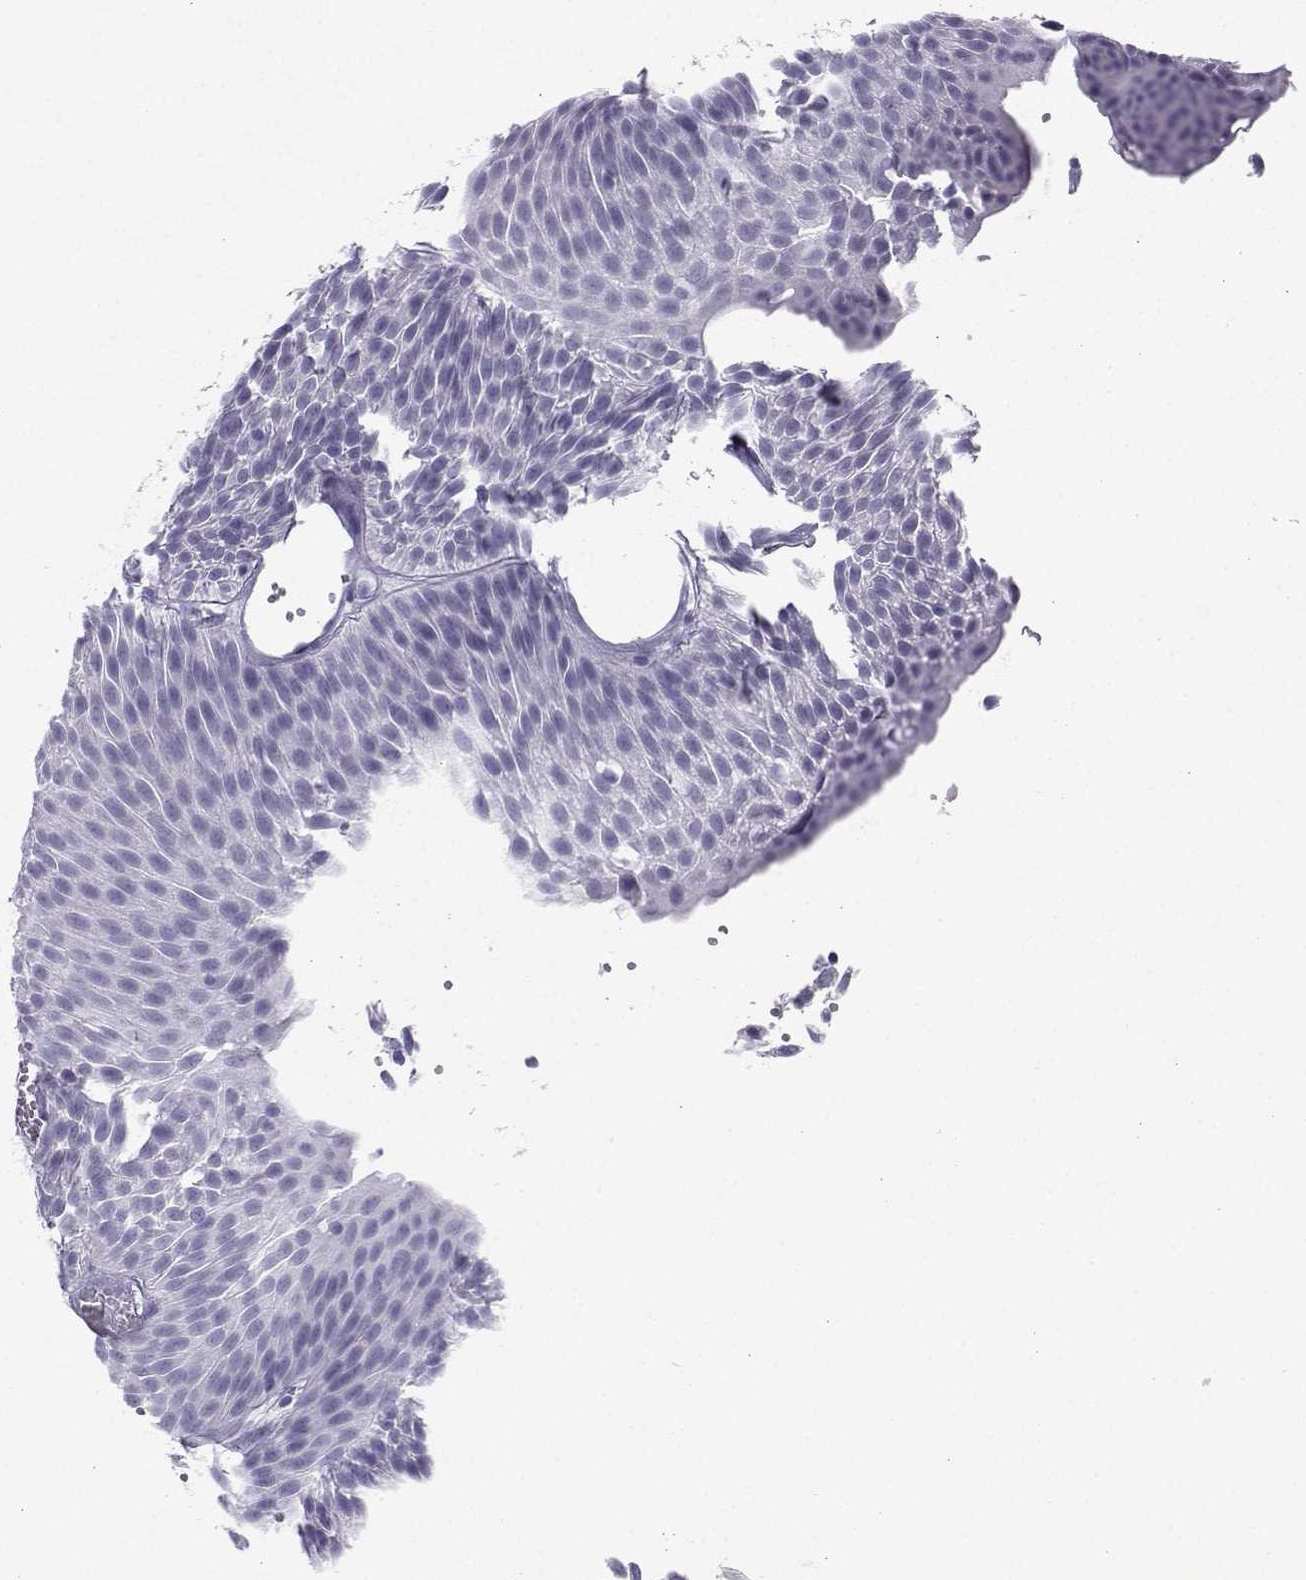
{"staining": {"intensity": "negative", "quantity": "none", "location": "none"}, "tissue": "urothelial cancer", "cell_type": "Tumor cells", "image_type": "cancer", "snomed": [{"axis": "morphology", "description": "Urothelial carcinoma, Low grade"}, {"axis": "topography", "description": "Urinary bladder"}], "caption": "A high-resolution histopathology image shows IHC staining of urothelial carcinoma (low-grade), which exhibits no significant positivity in tumor cells. (Stains: DAB (3,3'-diaminobenzidine) immunohistochemistry (IHC) with hematoxylin counter stain, Microscopy: brightfield microscopy at high magnification).", "gene": "SST", "patient": {"sex": "male", "age": 52}}